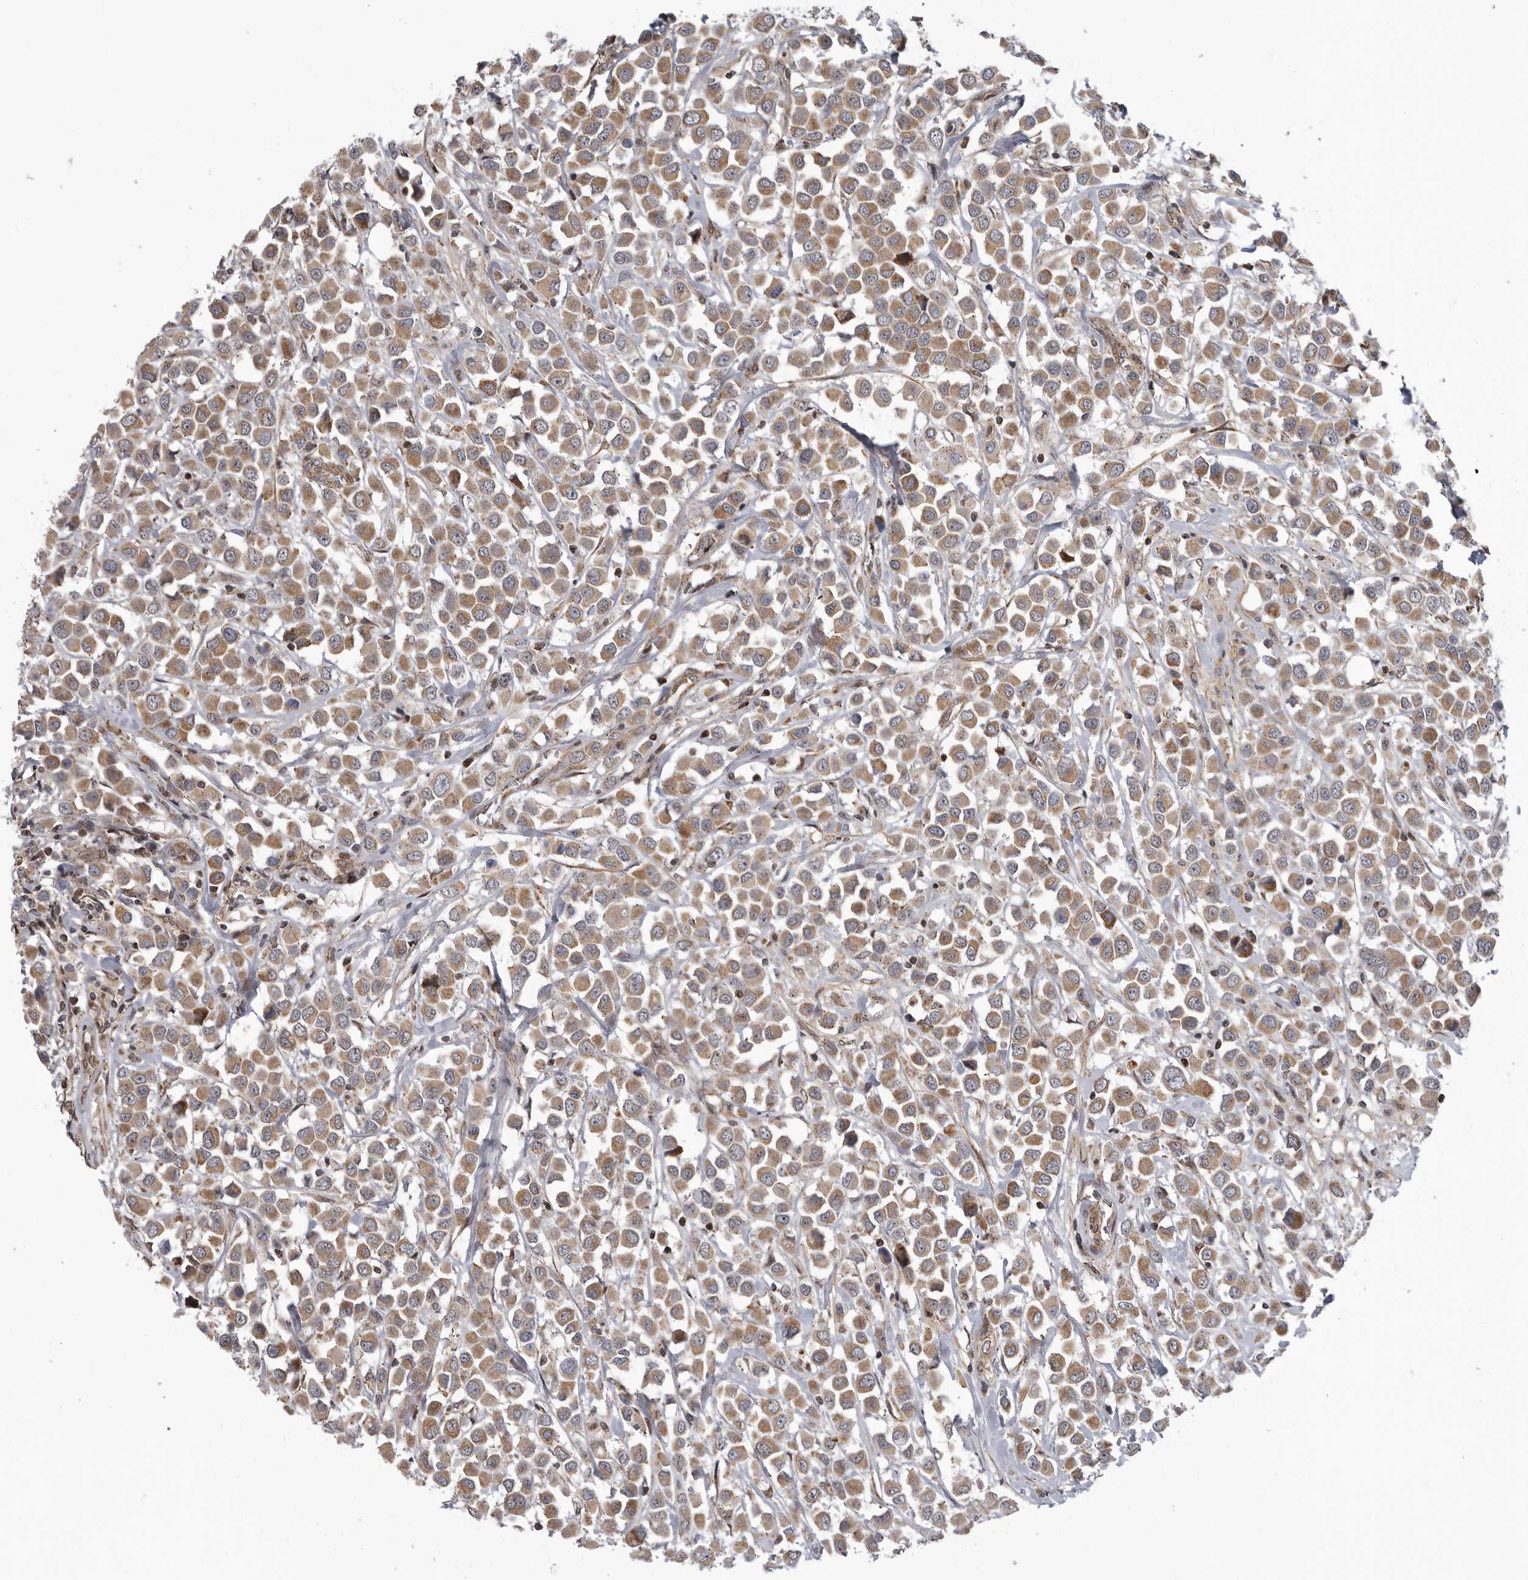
{"staining": {"intensity": "moderate", "quantity": ">75%", "location": "cytoplasmic/membranous"}, "tissue": "breast cancer", "cell_type": "Tumor cells", "image_type": "cancer", "snomed": [{"axis": "morphology", "description": "Duct carcinoma"}, {"axis": "topography", "description": "Breast"}], "caption": "Infiltrating ductal carcinoma (breast) was stained to show a protein in brown. There is medium levels of moderate cytoplasmic/membranous expression in about >75% of tumor cells.", "gene": "TMPRSS11F", "patient": {"sex": "female", "age": 61}}